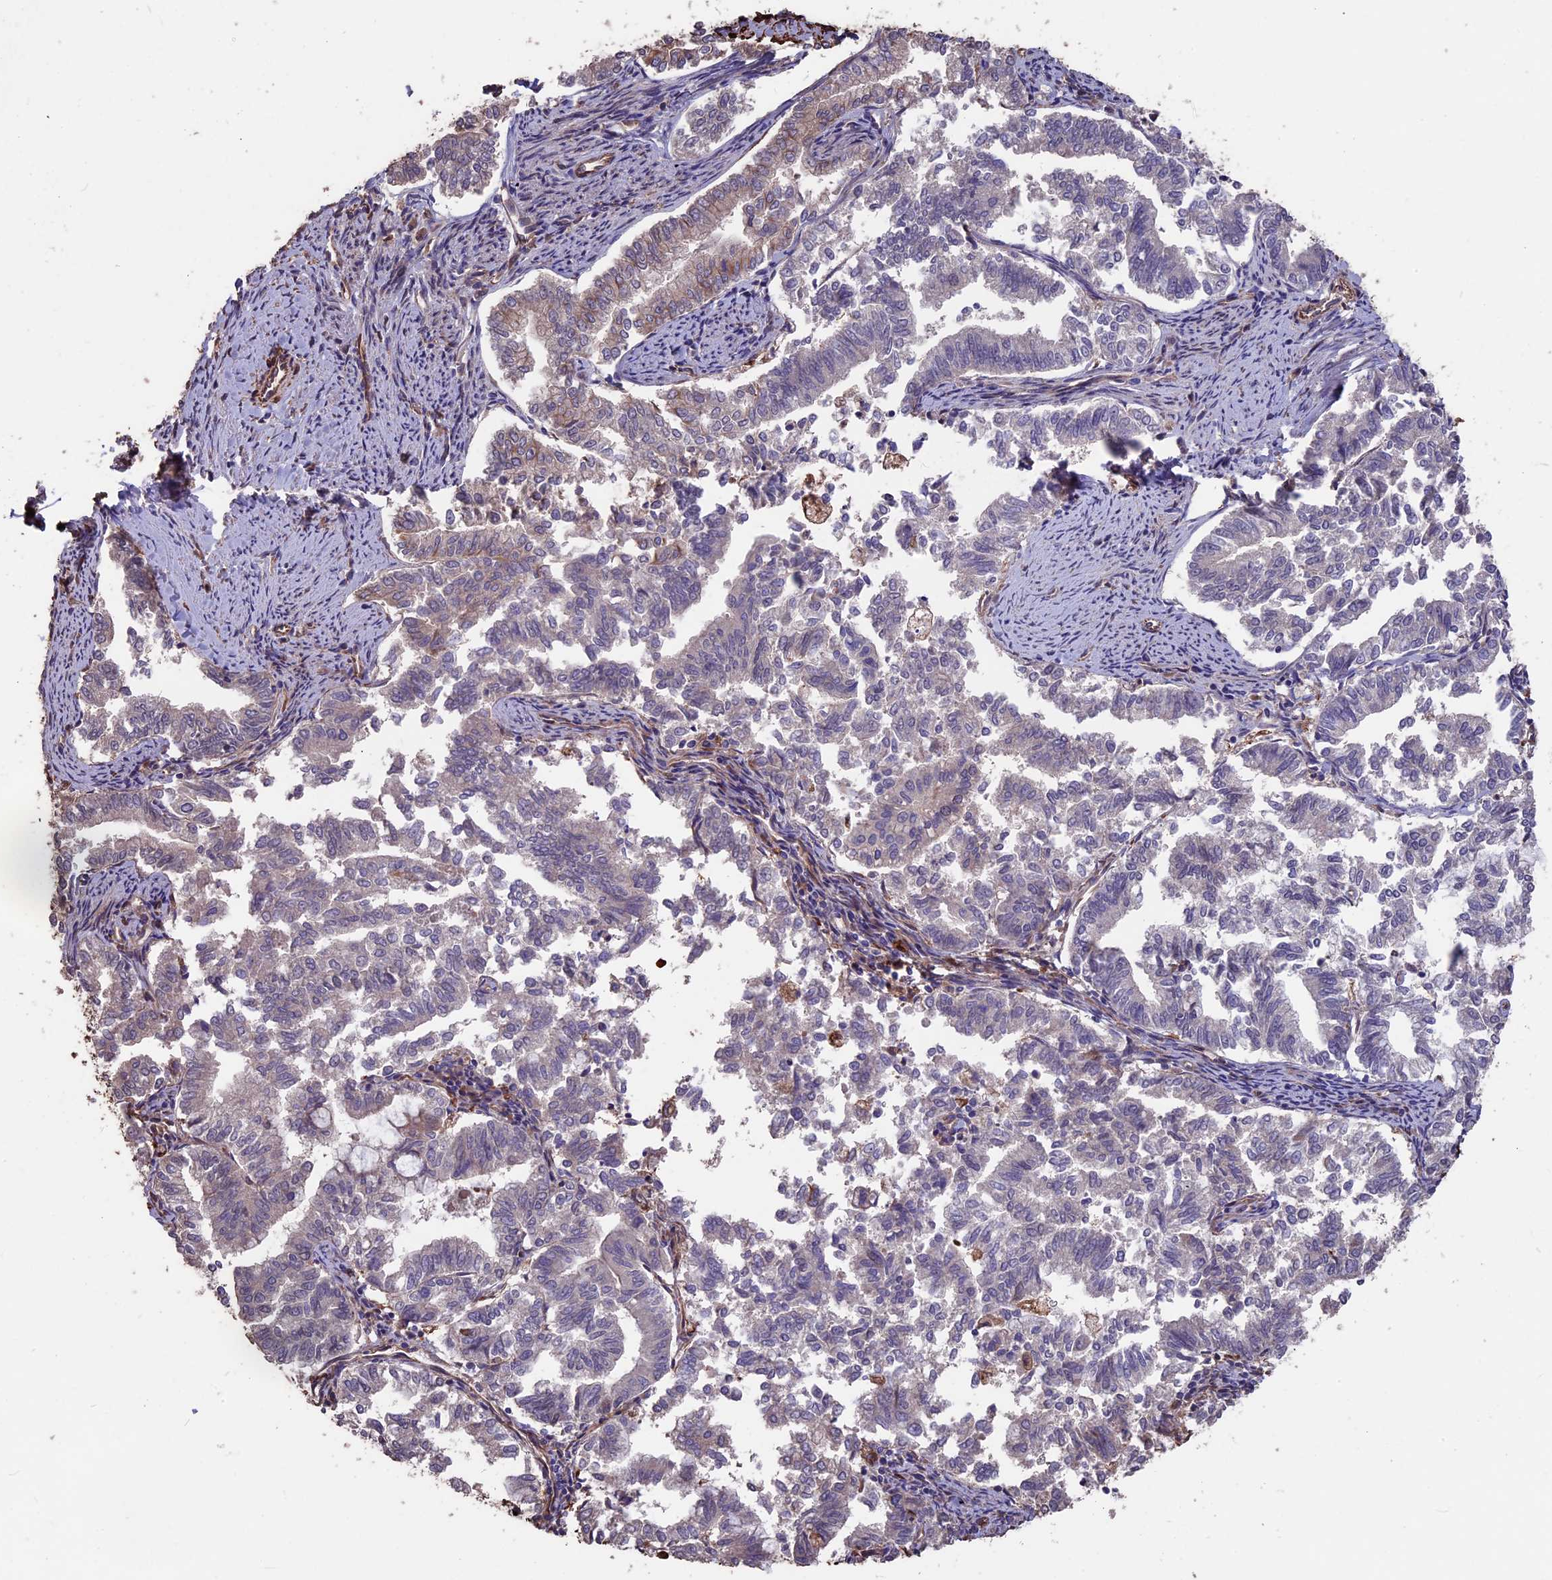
{"staining": {"intensity": "weak", "quantity": "<25%", "location": "cytoplasmic/membranous"}, "tissue": "endometrial cancer", "cell_type": "Tumor cells", "image_type": "cancer", "snomed": [{"axis": "morphology", "description": "Adenocarcinoma, NOS"}, {"axis": "topography", "description": "Endometrium"}], "caption": "Immunohistochemical staining of human endometrial adenocarcinoma displays no significant positivity in tumor cells.", "gene": "SEH1L", "patient": {"sex": "female", "age": 79}}